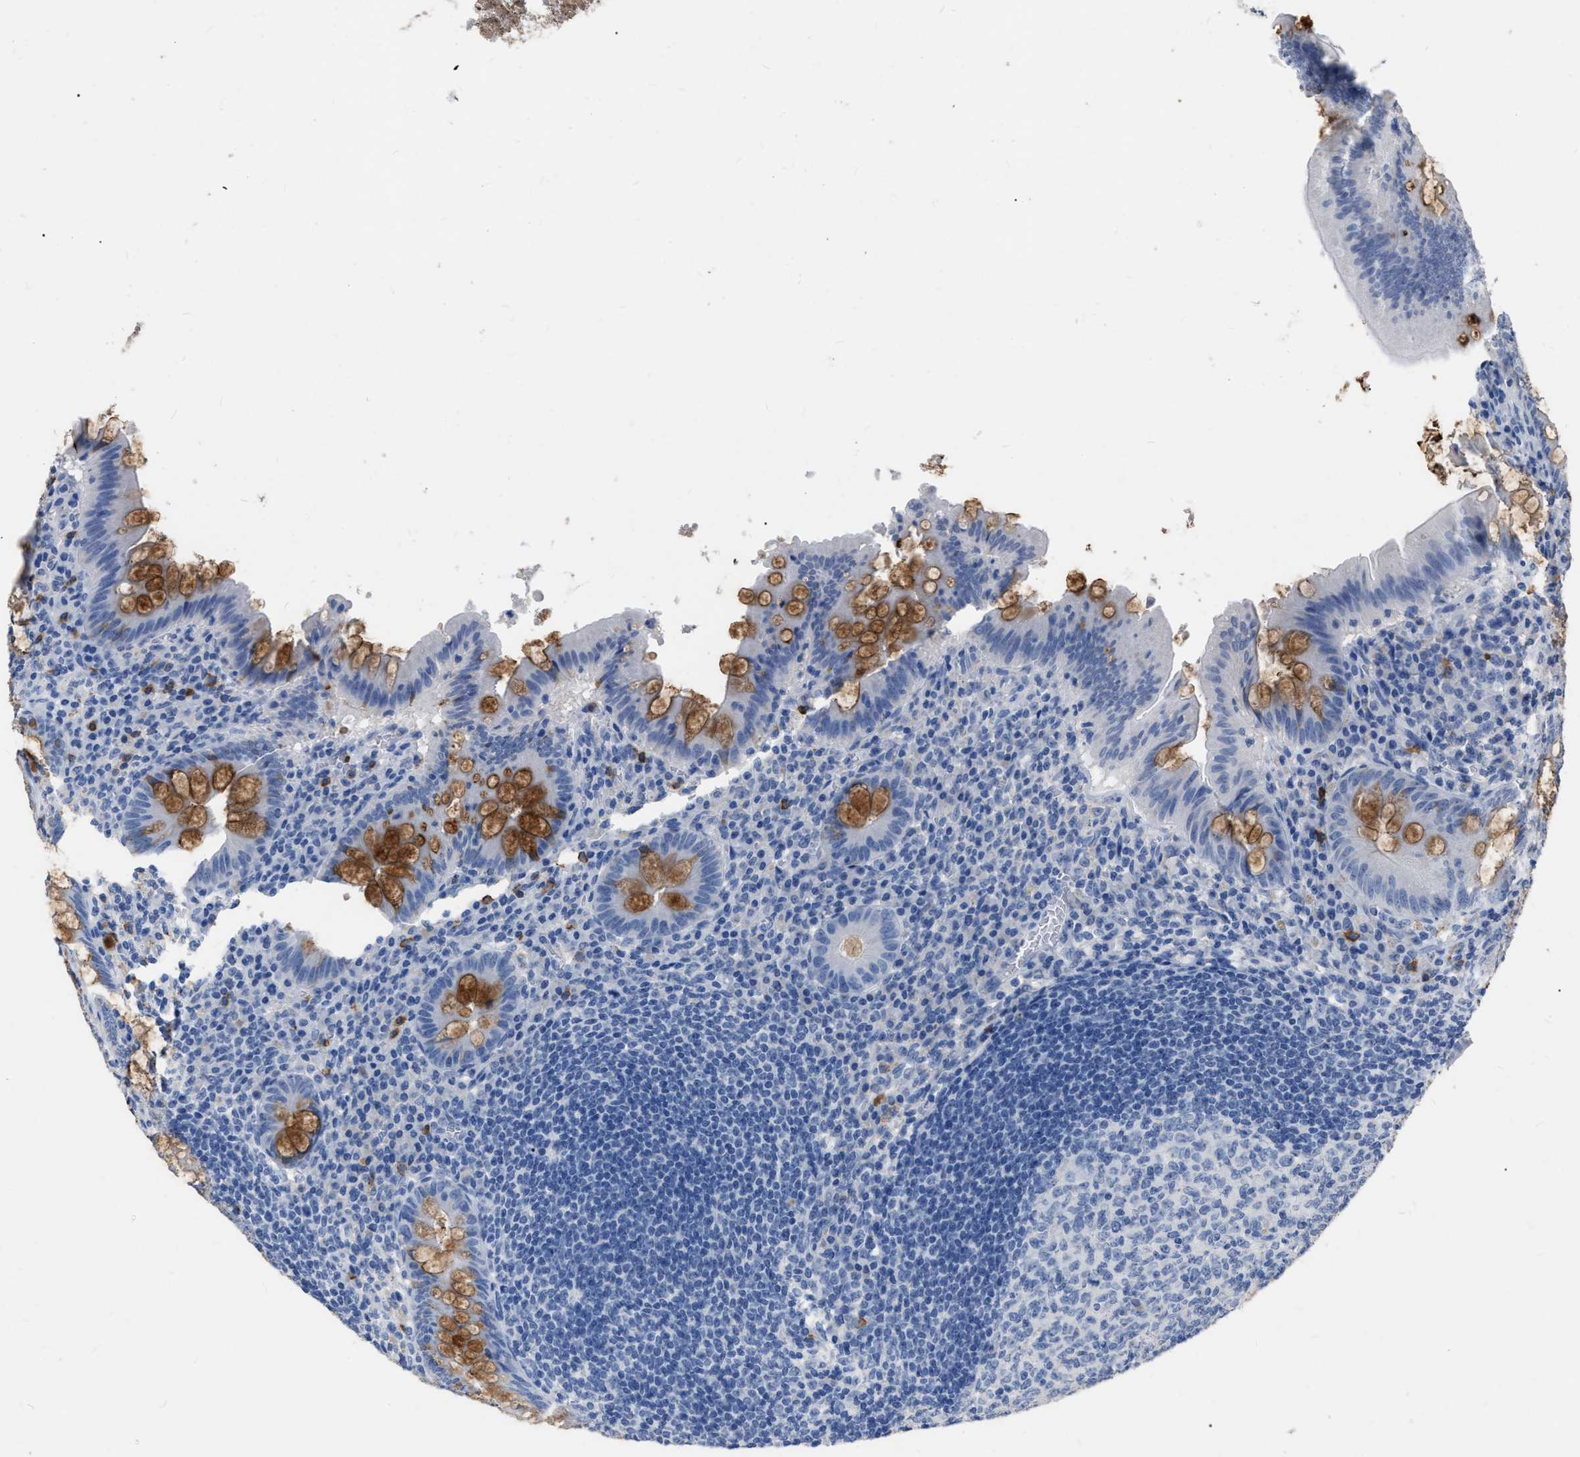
{"staining": {"intensity": "moderate", "quantity": ">75%", "location": "cytoplasmic/membranous"}, "tissue": "appendix", "cell_type": "Glandular cells", "image_type": "normal", "snomed": [{"axis": "morphology", "description": "Normal tissue, NOS"}, {"axis": "topography", "description": "Appendix"}], "caption": "Approximately >75% of glandular cells in unremarkable appendix exhibit moderate cytoplasmic/membranous protein staining as visualized by brown immunohistochemical staining.", "gene": "HABP2", "patient": {"sex": "male", "age": 56}}